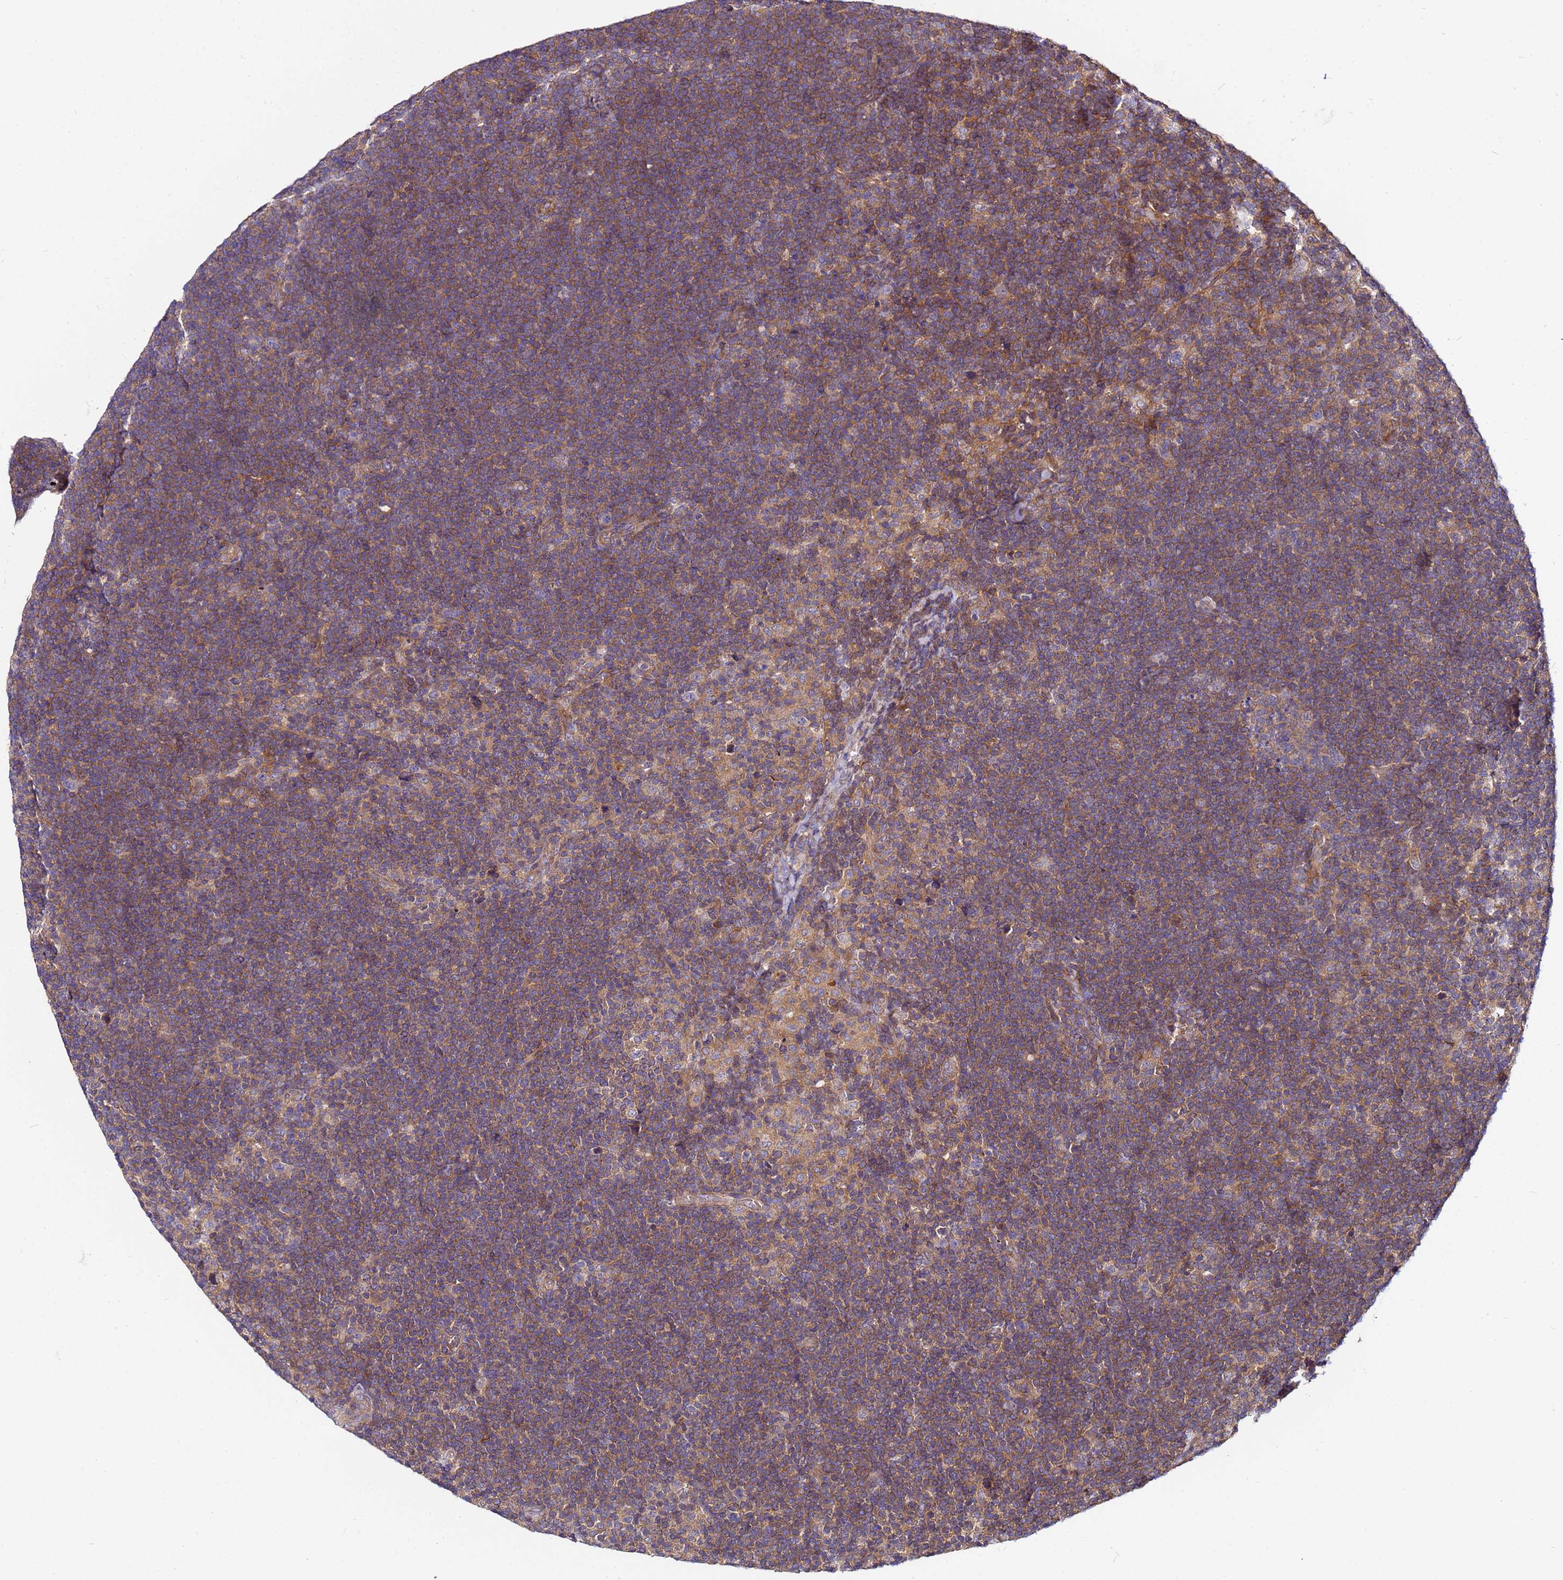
{"staining": {"intensity": "weak", "quantity": "25%-75%", "location": "cytoplasmic/membranous"}, "tissue": "lymphoma", "cell_type": "Tumor cells", "image_type": "cancer", "snomed": [{"axis": "morphology", "description": "Hodgkin's disease, NOS"}, {"axis": "topography", "description": "Lymph node"}], "caption": "Protein expression analysis of lymphoma shows weak cytoplasmic/membranous positivity in approximately 25%-75% of tumor cells. The staining was performed using DAB, with brown indicating positive protein expression. Nuclei are stained blue with hematoxylin.", "gene": "STK38", "patient": {"sex": "female", "age": 57}}